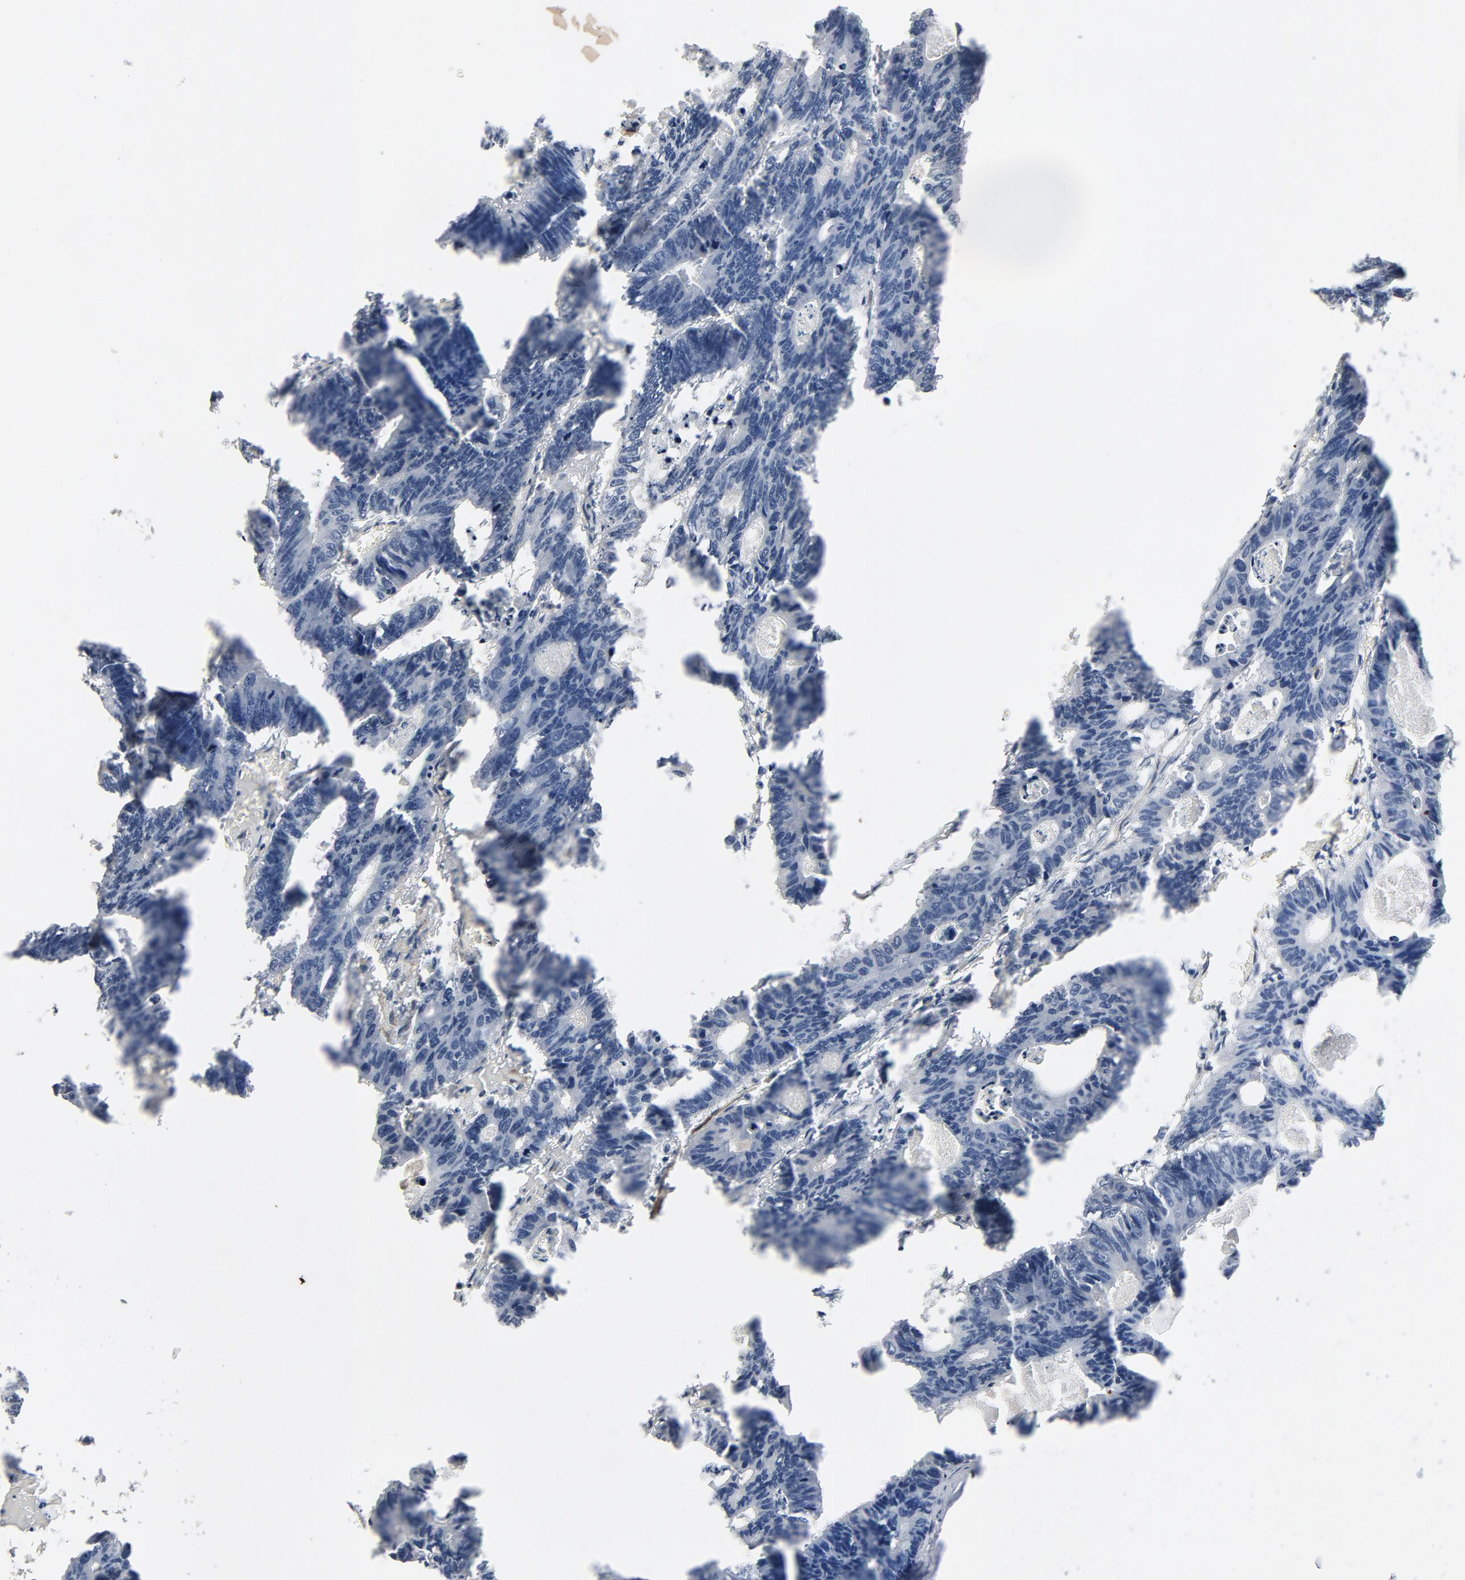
{"staining": {"intensity": "negative", "quantity": "none", "location": "none"}, "tissue": "colorectal cancer", "cell_type": "Tumor cells", "image_type": "cancer", "snomed": [{"axis": "morphology", "description": "Adenocarcinoma, NOS"}, {"axis": "topography", "description": "Colon"}], "caption": "The micrograph displays no significant expression in tumor cells of colorectal adenocarcinoma.", "gene": "KDR", "patient": {"sex": "female", "age": 55}}